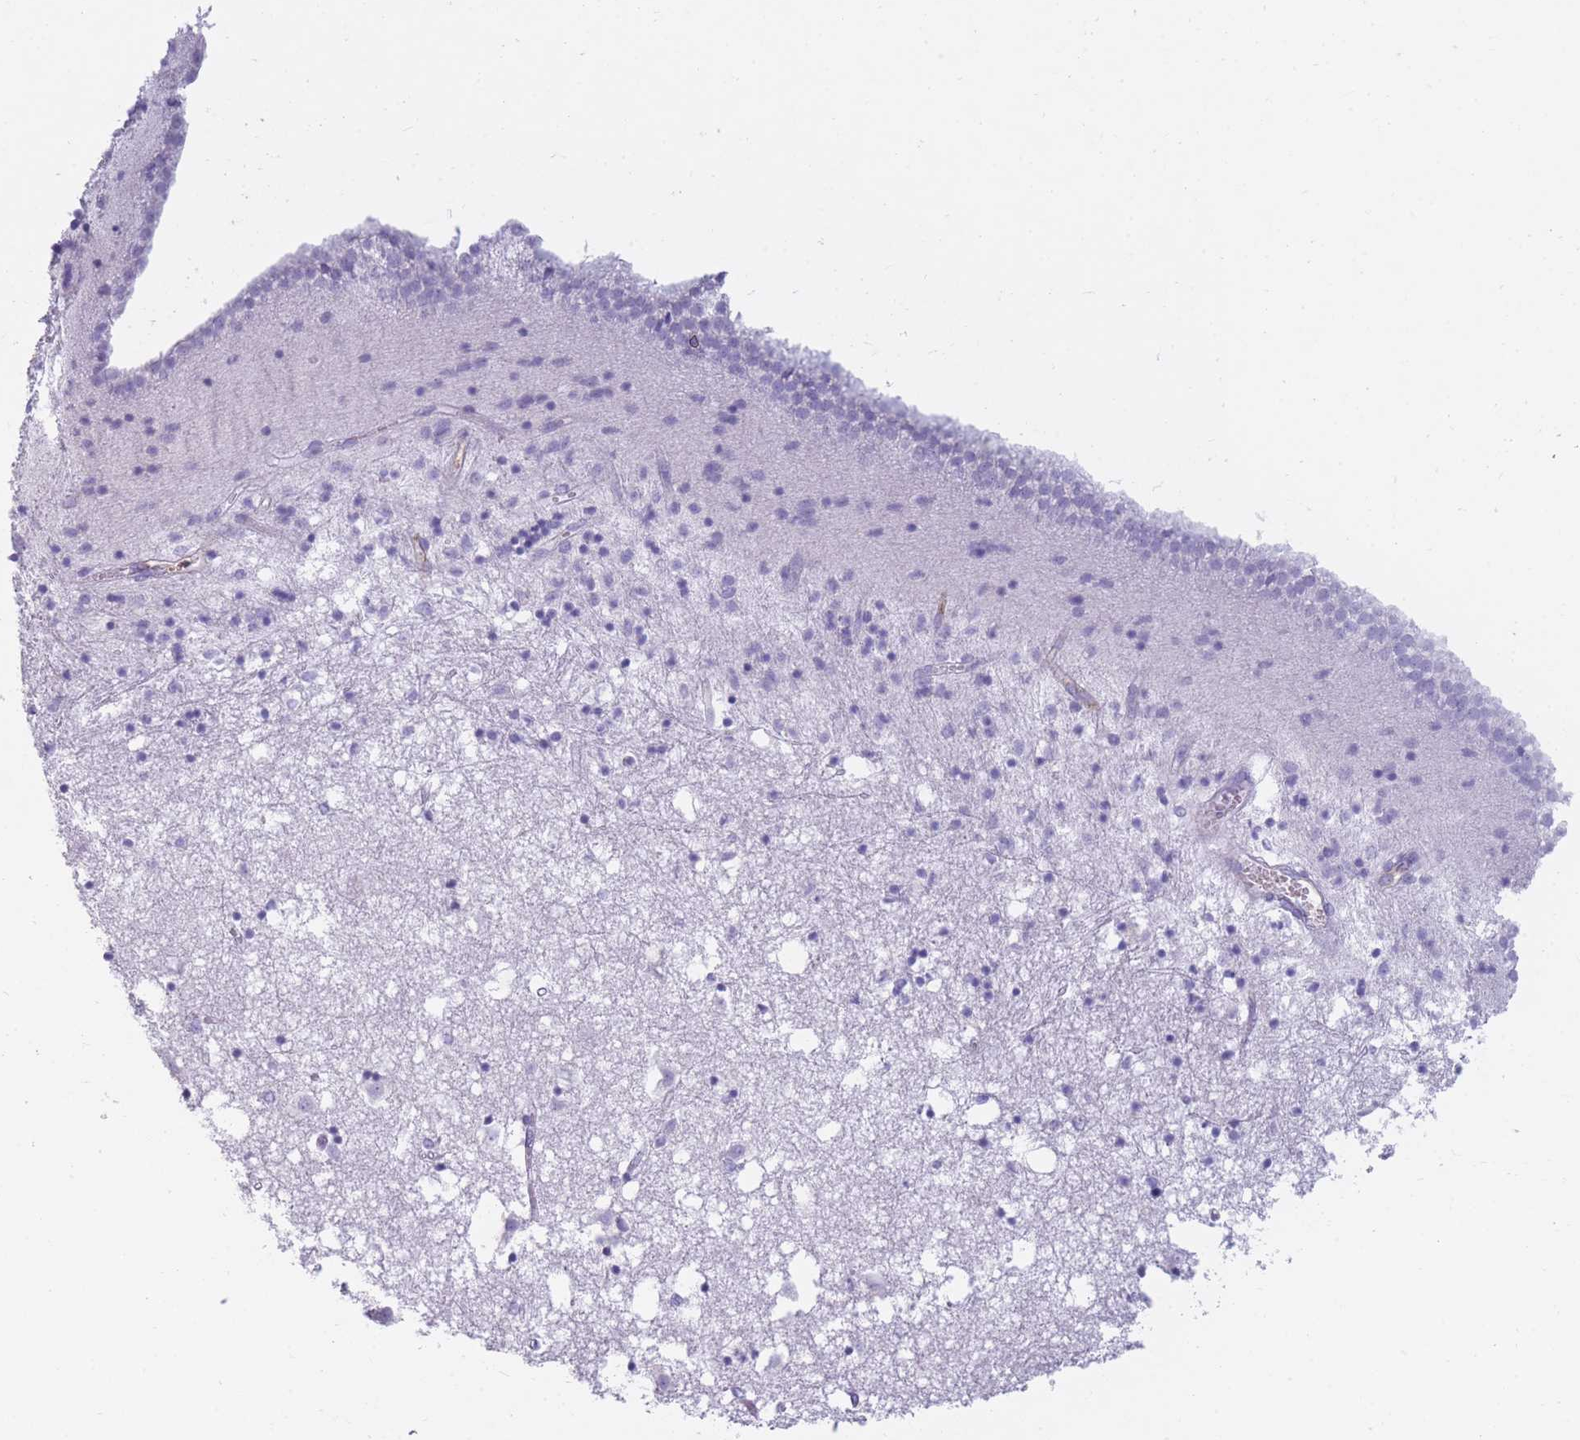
{"staining": {"intensity": "negative", "quantity": "none", "location": "none"}, "tissue": "caudate", "cell_type": "Glial cells", "image_type": "normal", "snomed": [{"axis": "morphology", "description": "Normal tissue, NOS"}, {"axis": "topography", "description": "Lateral ventricle wall"}], "caption": "Immunohistochemistry image of normal caudate: human caudate stained with DAB (3,3'-diaminobenzidine) displays no significant protein staining in glial cells. The staining was performed using DAB to visualize the protein expression in brown, while the nuclei were stained in blue with hematoxylin (Magnification: 20x).", "gene": "TNFSF11", "patient": {"sex": "male", "age": 70}}